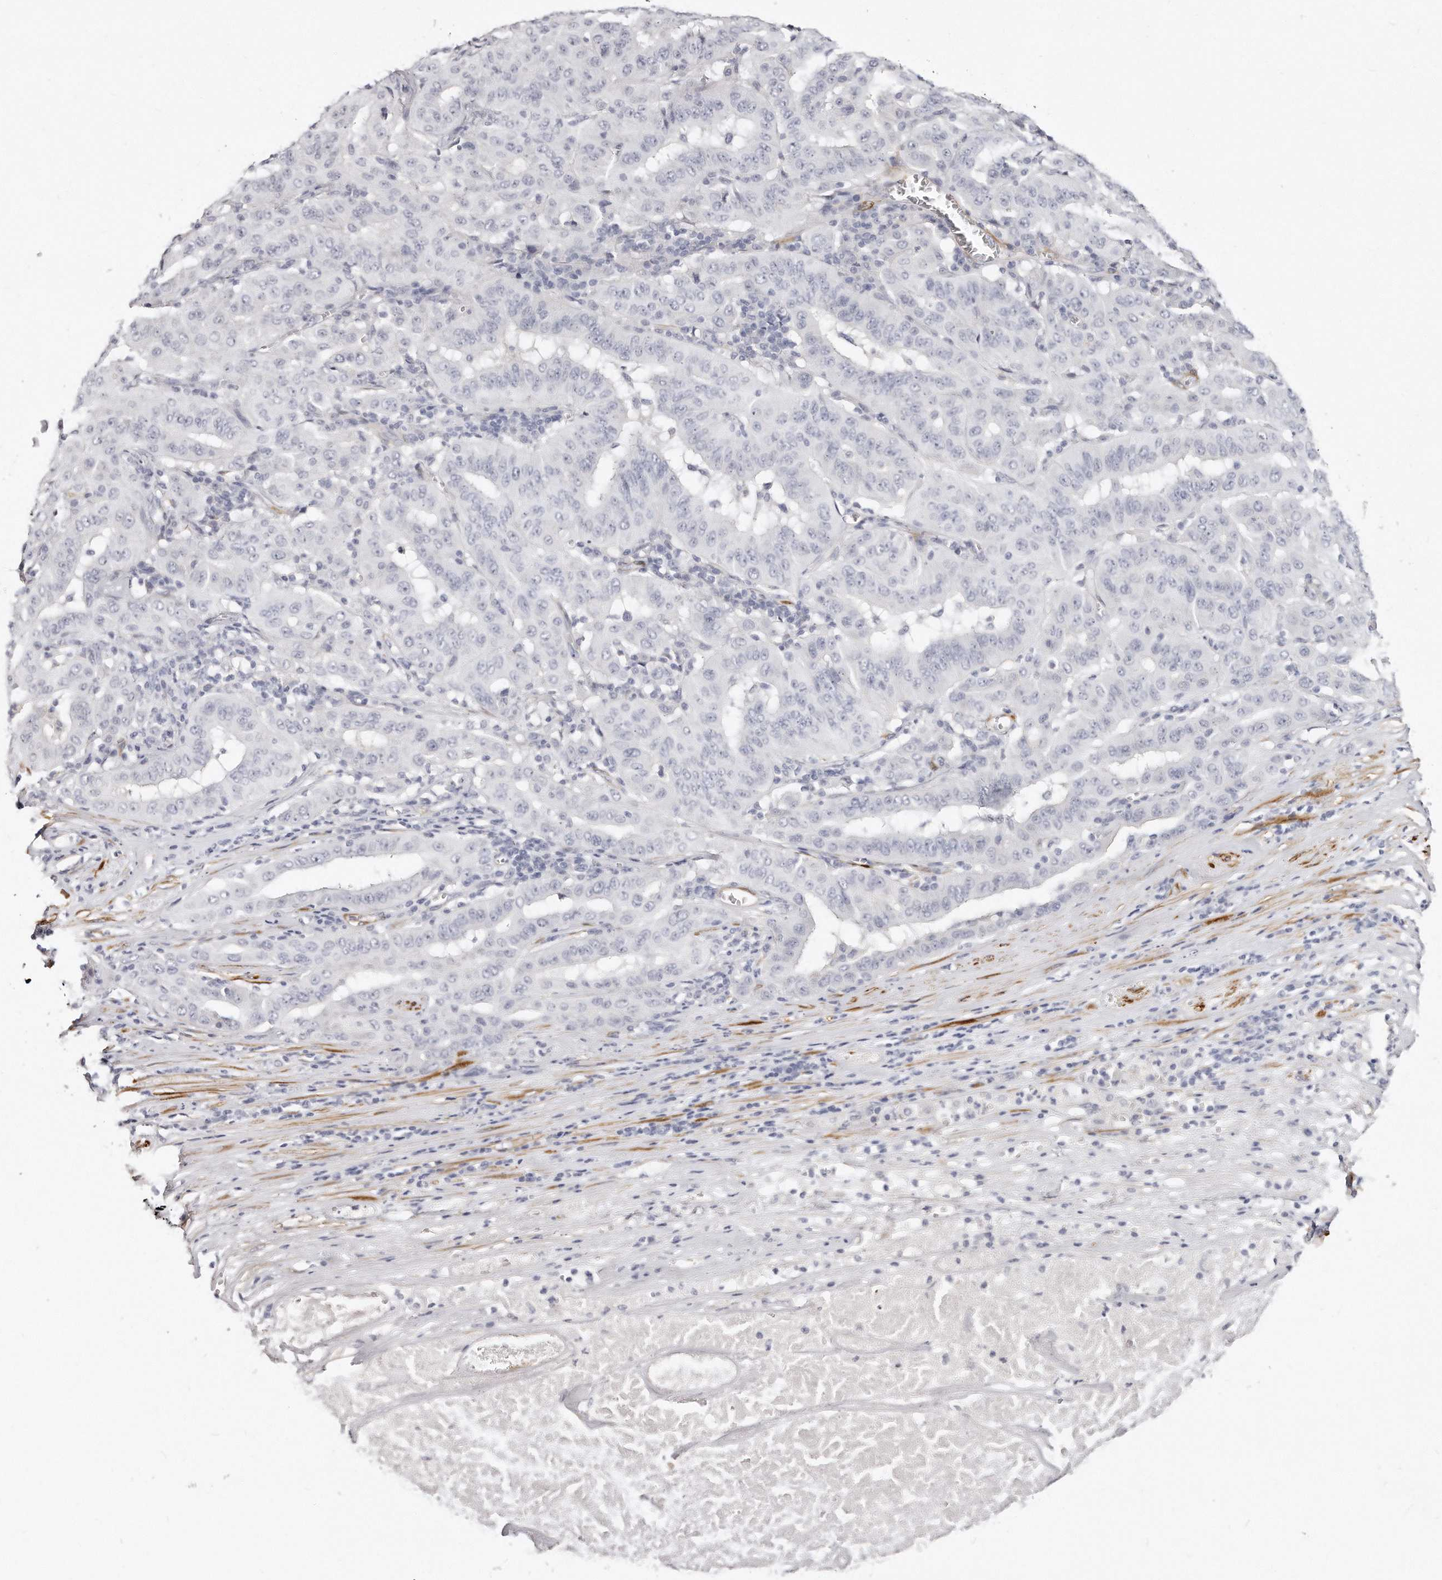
{"staining": {"intensity": "negative", "quantity": "none", "location": "none"}, "tissue": "pancreatic cancer", "cell_type": "Tumor cells", "image_type": "cancer", "snomed": [{"axis": "morphology", "description": "Adenocarcinoma, NOS"}, {"axis": "topography", "description": "Pancreas"}], "caption": "Tumor cells show no significant expression in adenocarcinoma (pancreatic).", "gene": "LMOD1", "patient": {"sex": "male", "age": 63}}